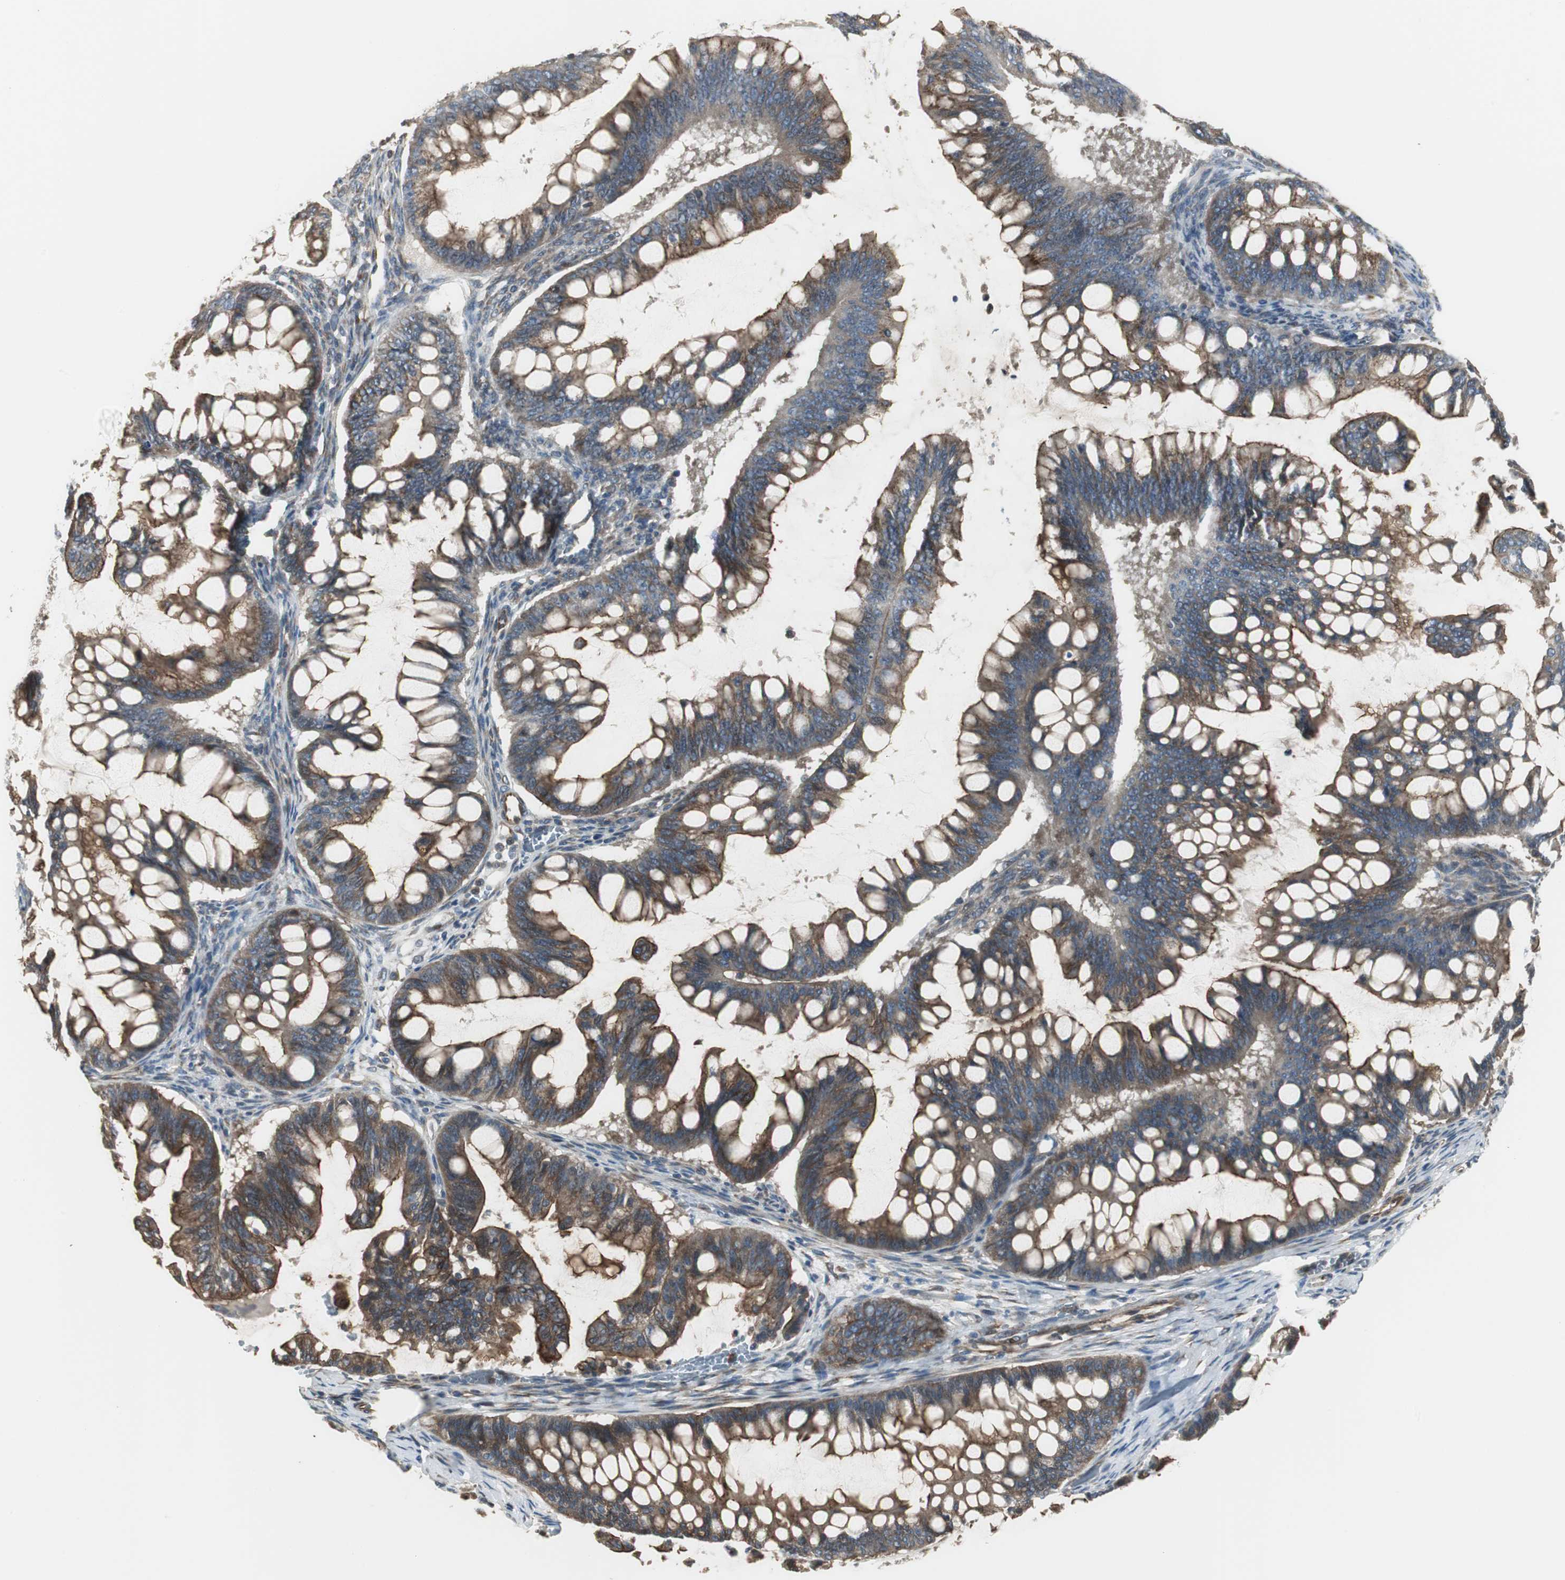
{"staining": {"intensity": "moderate", "quantity": ">75%", "location": "cytoplasmic/membranous"}, "tissue": "ovarian cancer", "cell_type": "Tumor cells", "image_type": "cancer", "snomed": [{"axis": "morphology", "description": "Cystadenocarcinoma, mucinous, NOS"}, {"axis": "topography", "description": "Ovary"}], "caption": "An IHC micrograph of neoplastic tissue is shown. Protein staining in brown highlights moderate cytoplasmic/membranous positivity in ovarian cancer within tumor cells.", "gene": "CHP1", "patient": {"sex": "female", "age": 73}}